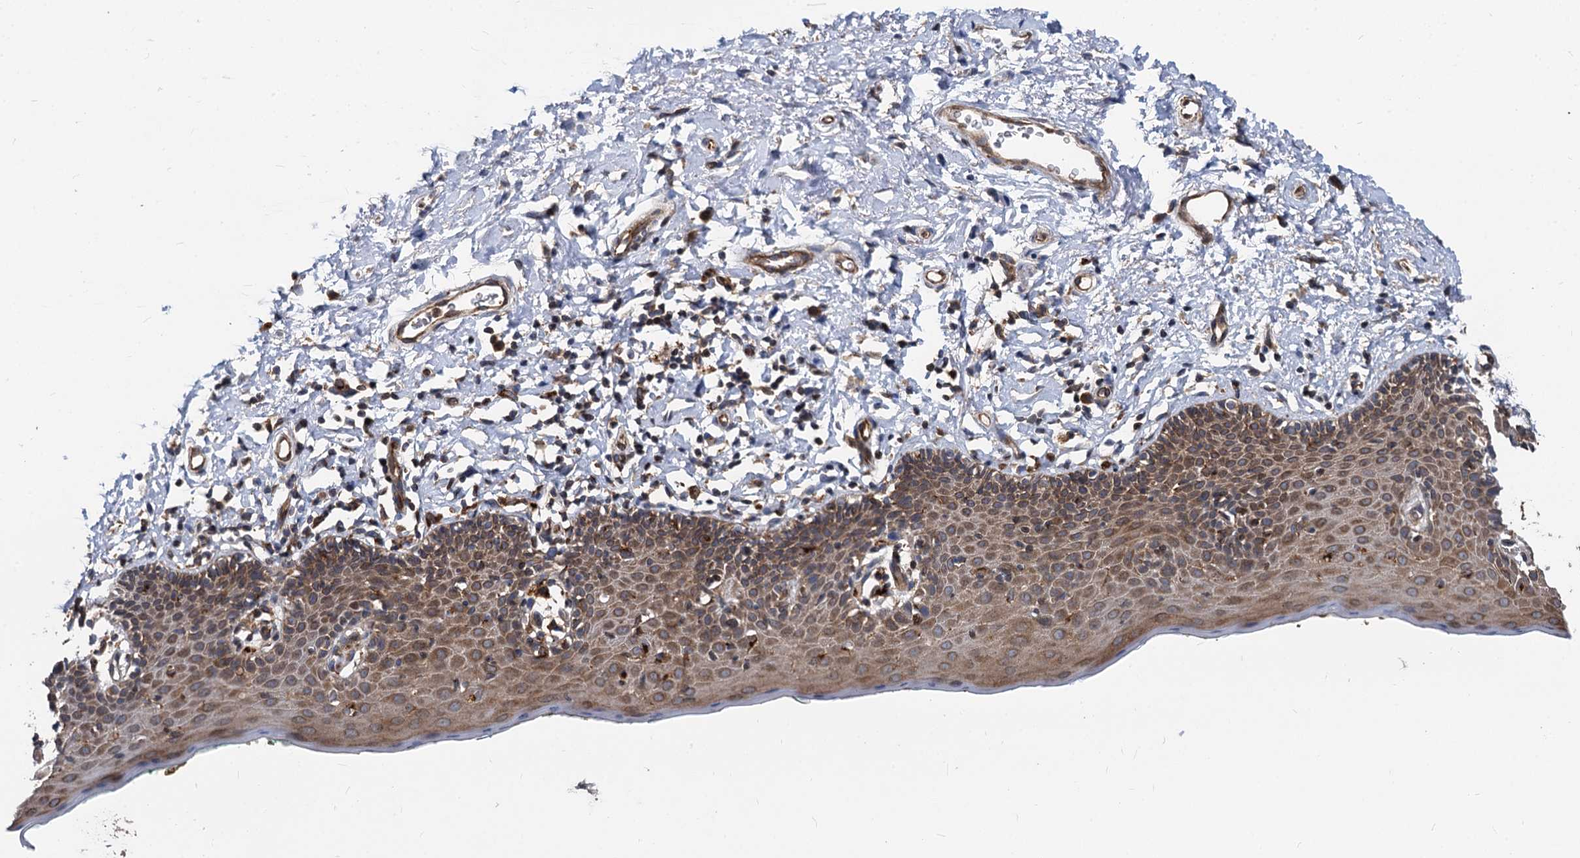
{"staining": {"intensity": "strong", "quantity": ">75%", "location": "cytoplasmic/membranous"}, "tissue": "skin", "cell_type": "Epidermal cells", "image_type": "normal", "snomed": [{"axis": "morphology", "description": "Normal tissue, NOS"}, {"axis": "topography", "description": "Vulva"}], "caption": "A high amount of strong cytoplasmic/membranous expression is identified in about >75% of epidermal cells in unremarkable skin.", "gene": "STIM1", "patient": {"sex": "female", "age": 66}}